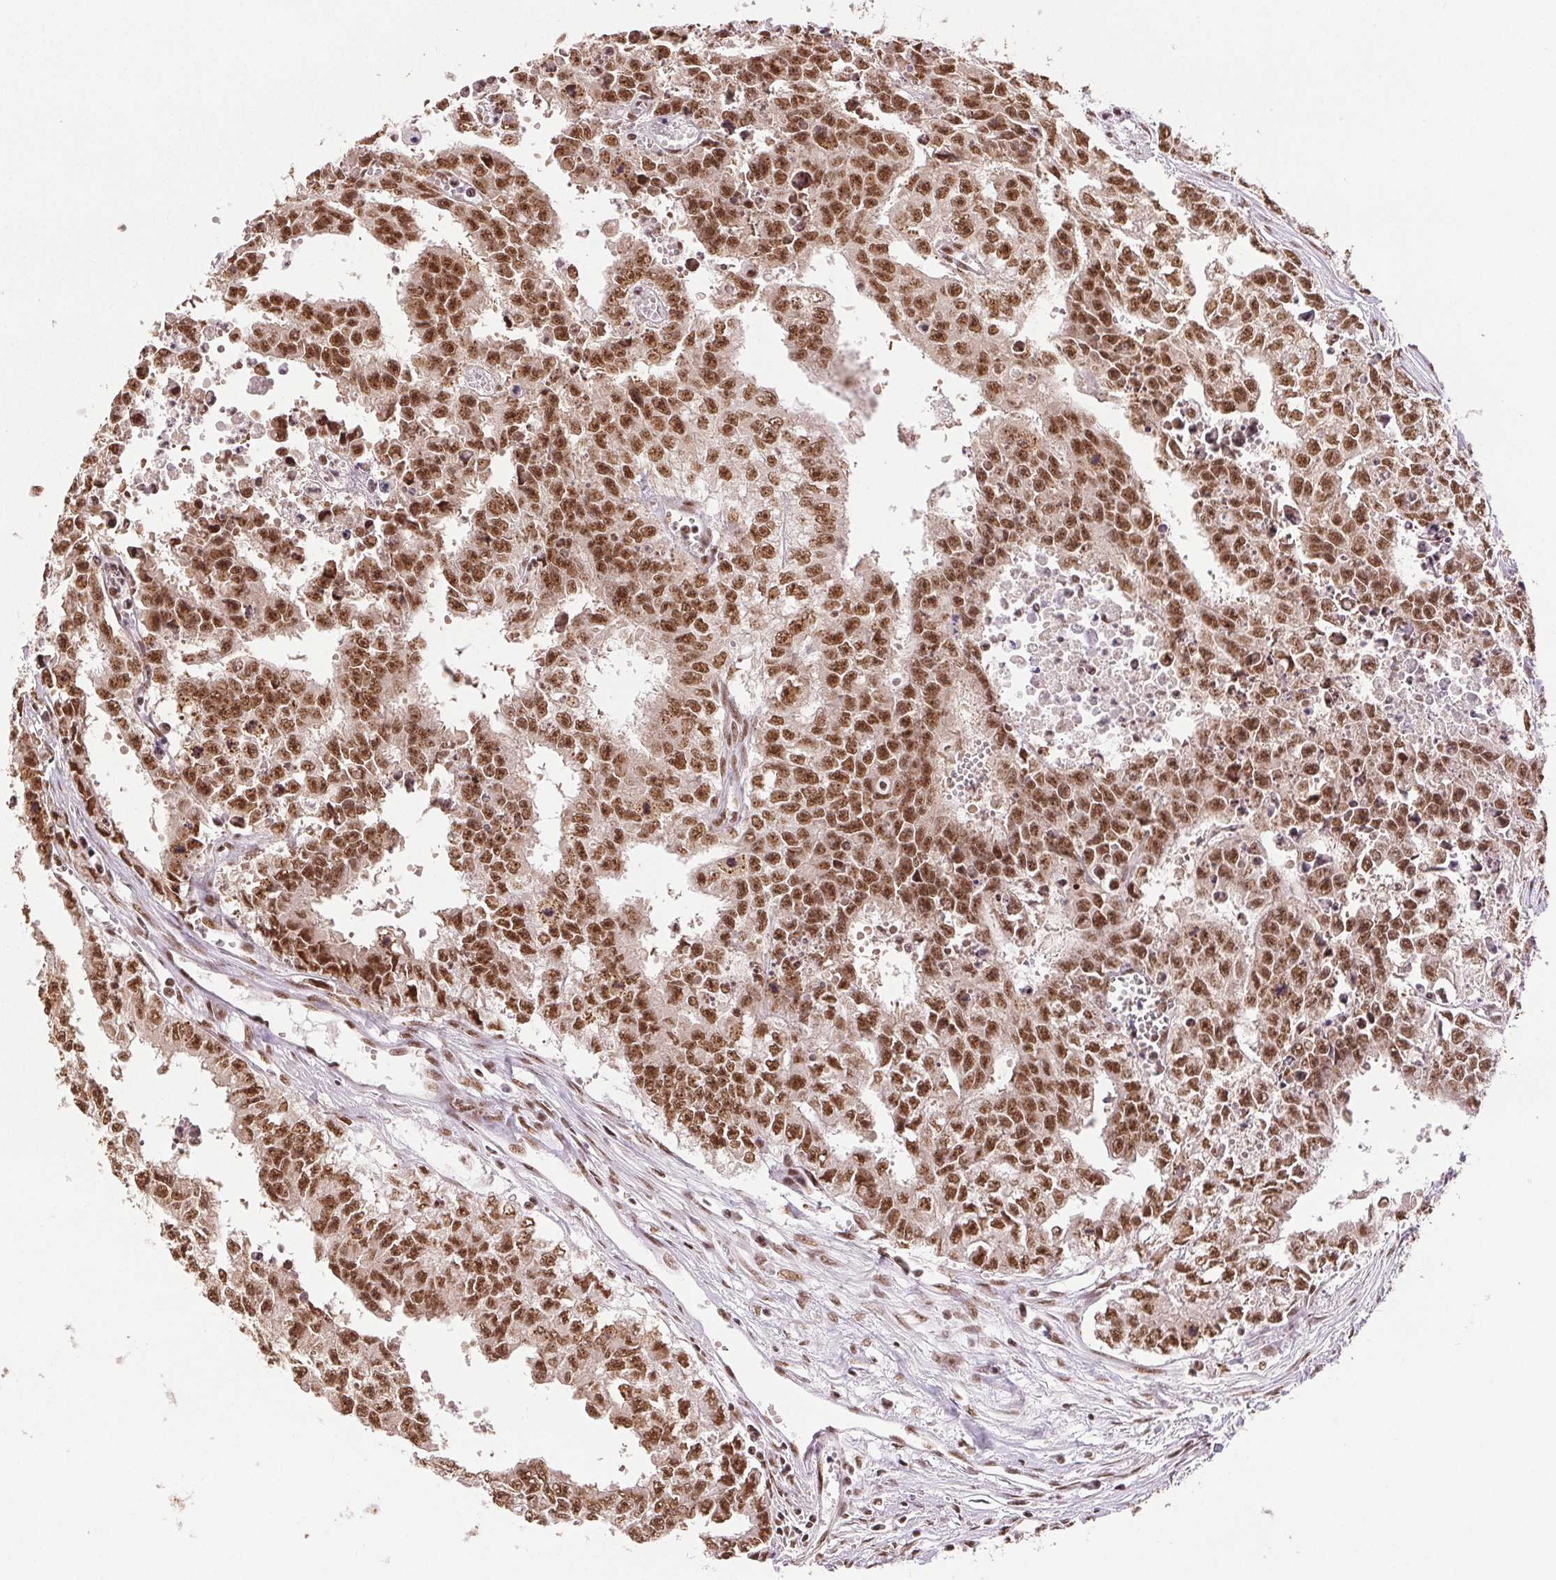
{"staining": {"intensity": "strong", "quantity": ">75%", "location": "nuclear"}, "tissue": "testis cancer", "cell_type": "Tumor cells", "image_type": "cancer", "snomed": [{"axis": "morphology", "description": "Carcinoma, Embryonal, NOS"}, {"axis": "morphology", "description": "Teratoma, malignant, NOS"}, {"axis": "topography", "description": "Testis"}], "caption": "An immunohistochemistry image of tumor tissue is shown. Protein staining in brown labels strong nuclear positivity in embryonal carcinoma (testis) within tumor cells.", "gene": "IK", "patient": {"sex": "male", "age": 24}}